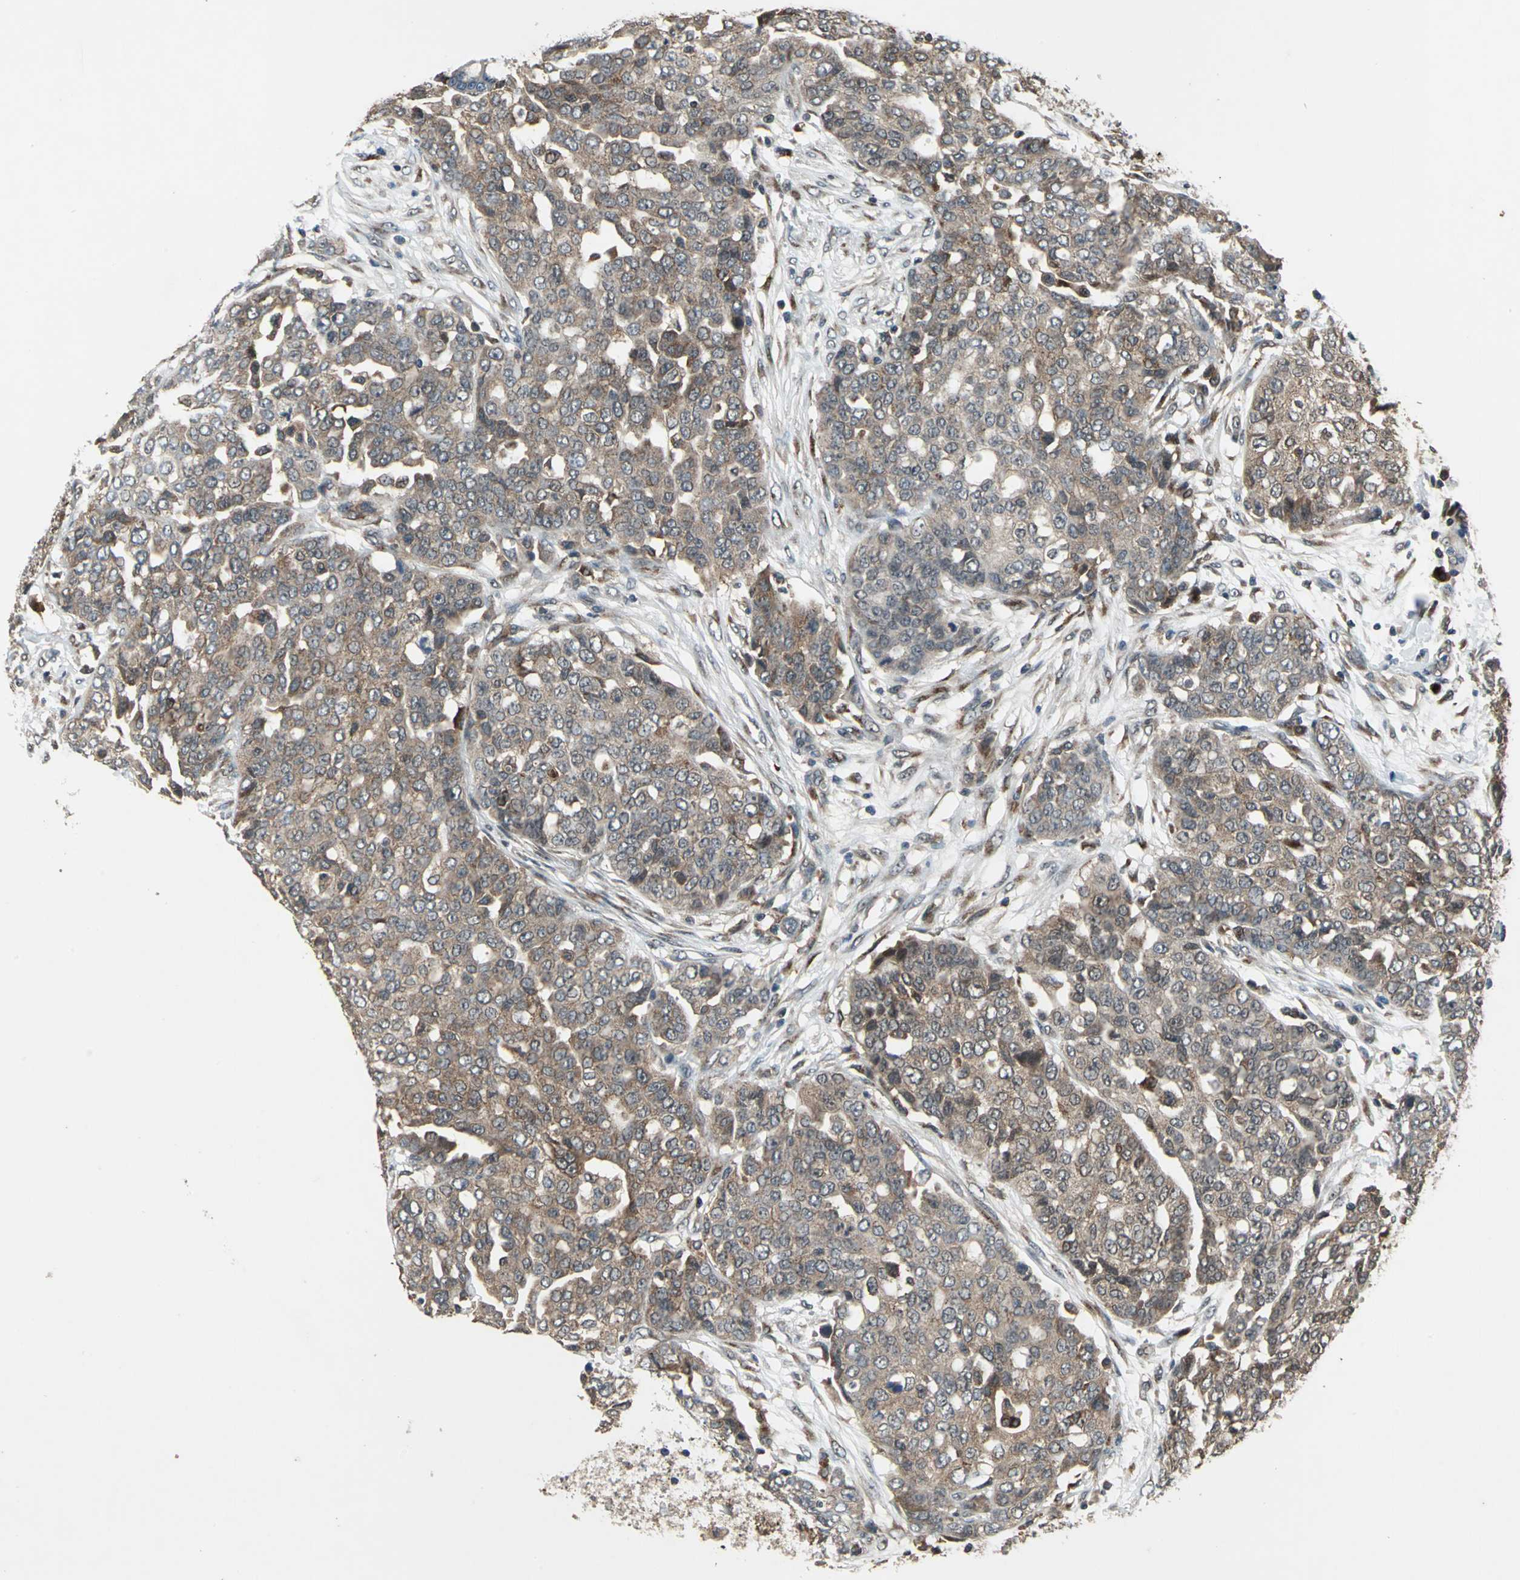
{"staining": {"intensity": "moderate", "quantity": ">75%", "location": "cytoplasmic/membranous"}, "tissue": "ovarian cancer", "cell_type": "Tumor cells", "image_type": "cancer", "snomed": [{"axis": "morphology", "description": "Cystadenocarcinoma, serous, NOS"}, {"axis": "topography", "description": "Soft tissue"}, {"axis": "topography", "description": "Ovary"}], "caption": "Immunohistochemistry (DAB (3,3'-diaminobenzidine)) staining of ovarian cancer (serous cystadenocarcinoma) shows moderate cytoplasmic/membranous protein staining in about >75% of tumor cells. (DAB IHC with brightfield microscopy, high magnification).", "gene": "NFKBIE", "patient": {"sex": "female", "age": 57}}